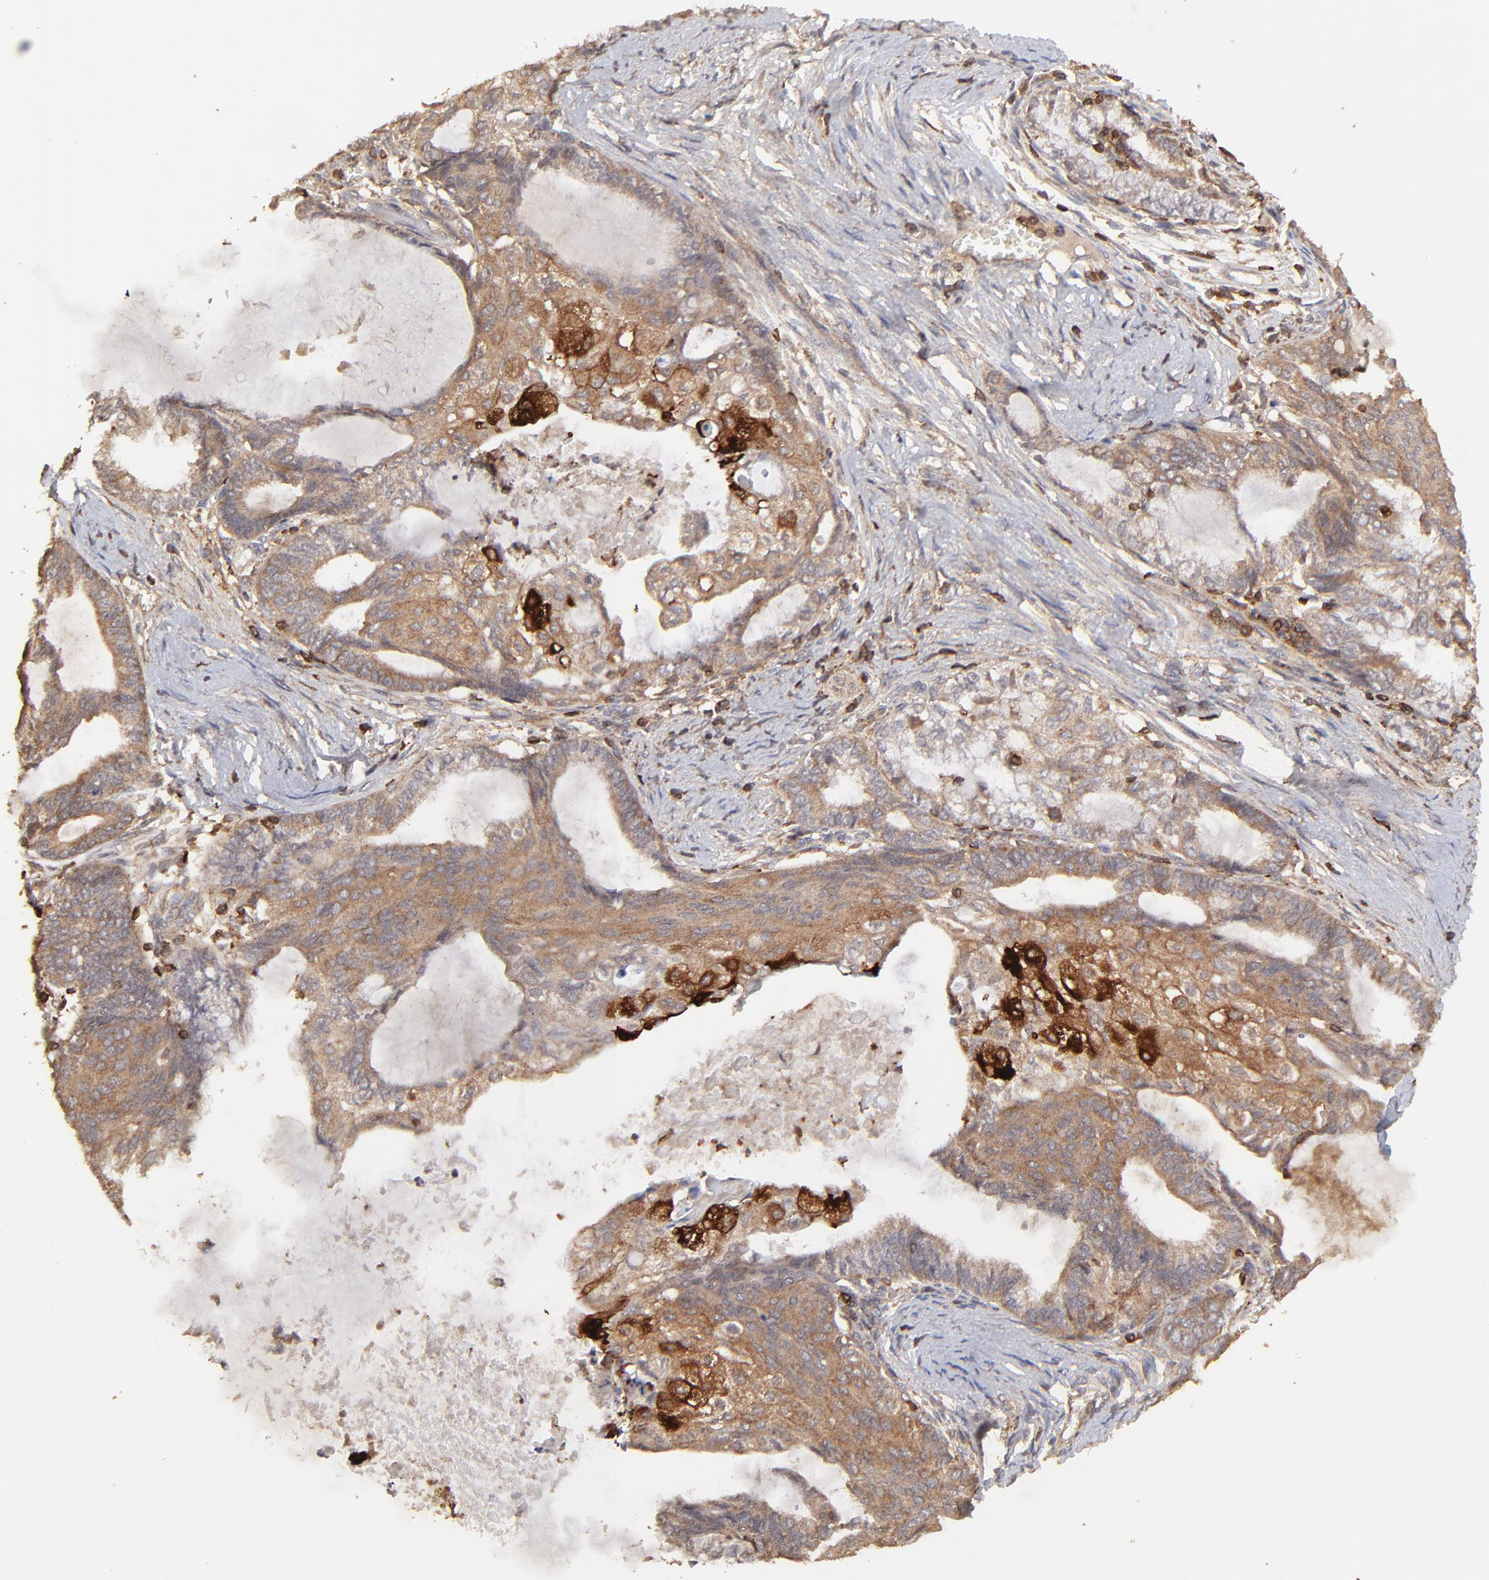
{"staining": {"intensity": "moderate", "quantity": ">75%", "location": "cytoplasmic/membranous"}, "tissue": "endometrial cancer", "cell_type": "Tumor cells", "image_type": "cancer", "snomed": [{"axis": "morphology", "description": "Adenocarcinoma, NOS"}, {"axis": "topography", "description": "Endometrium"}], "caption": "Endometrial cancer (adenocarcinoma) stained for a protein (brown) demonstrates moderate cytoplasmic/membranous positive staining in approximately >75% of tumor cells.", "gene": "STON2", "patient": {"sex": "female", "age": 79}}